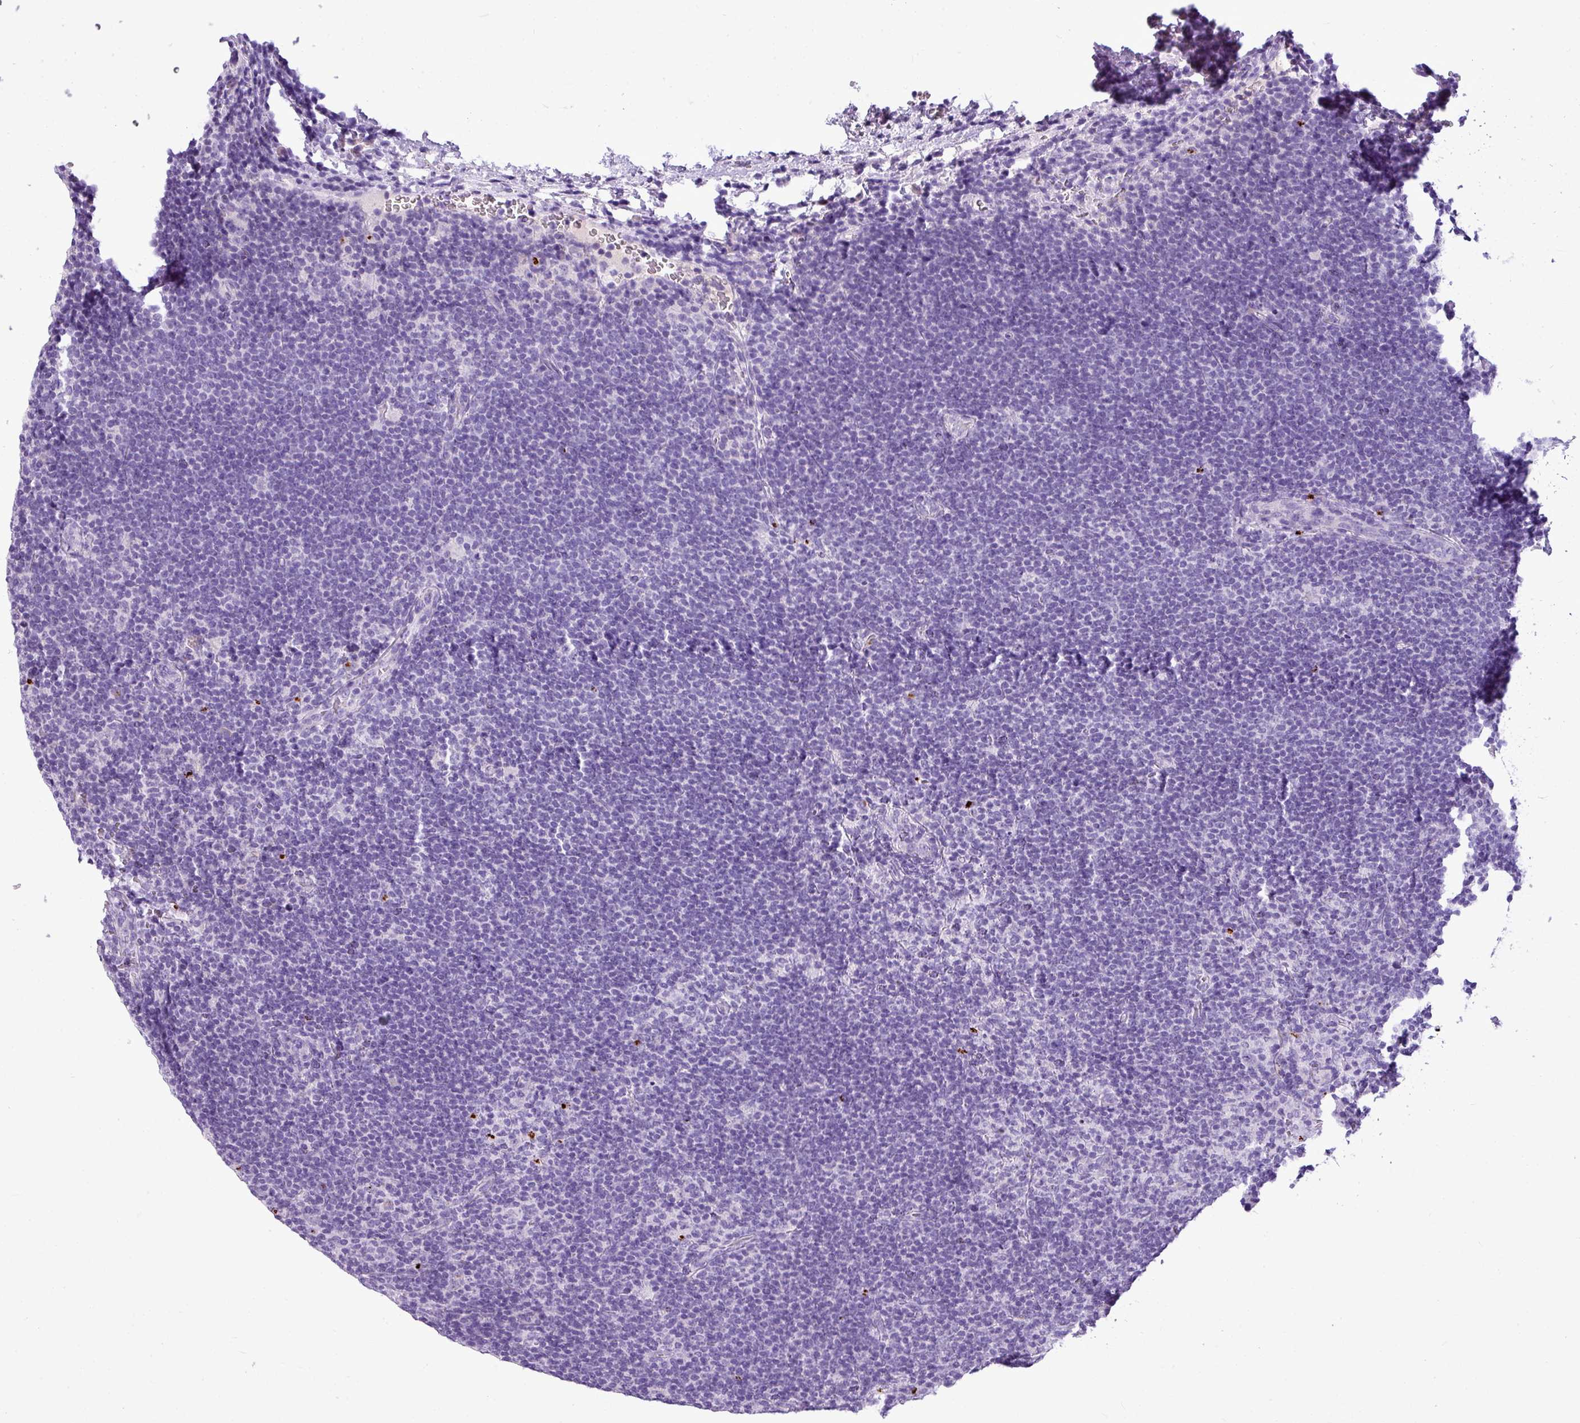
{"staining": {"intensity": "negative", "quantity": "none", "location": "none"}, "tissue": "lymphoma", "cell_type": "Tumor cells", "image_type": "cancer", "snomed": [{"axis": "morphology", "description": "Hodgkin's disease, NOS"}, {"axis": "topography", "description": "Lymph node"}], "caption": "Hodgkin's disease was stained to show a protein in brown. There is no significant positivity in tumor cells.", "gene": "IL17A", "patient": {"sex": "female", "age": 57}}